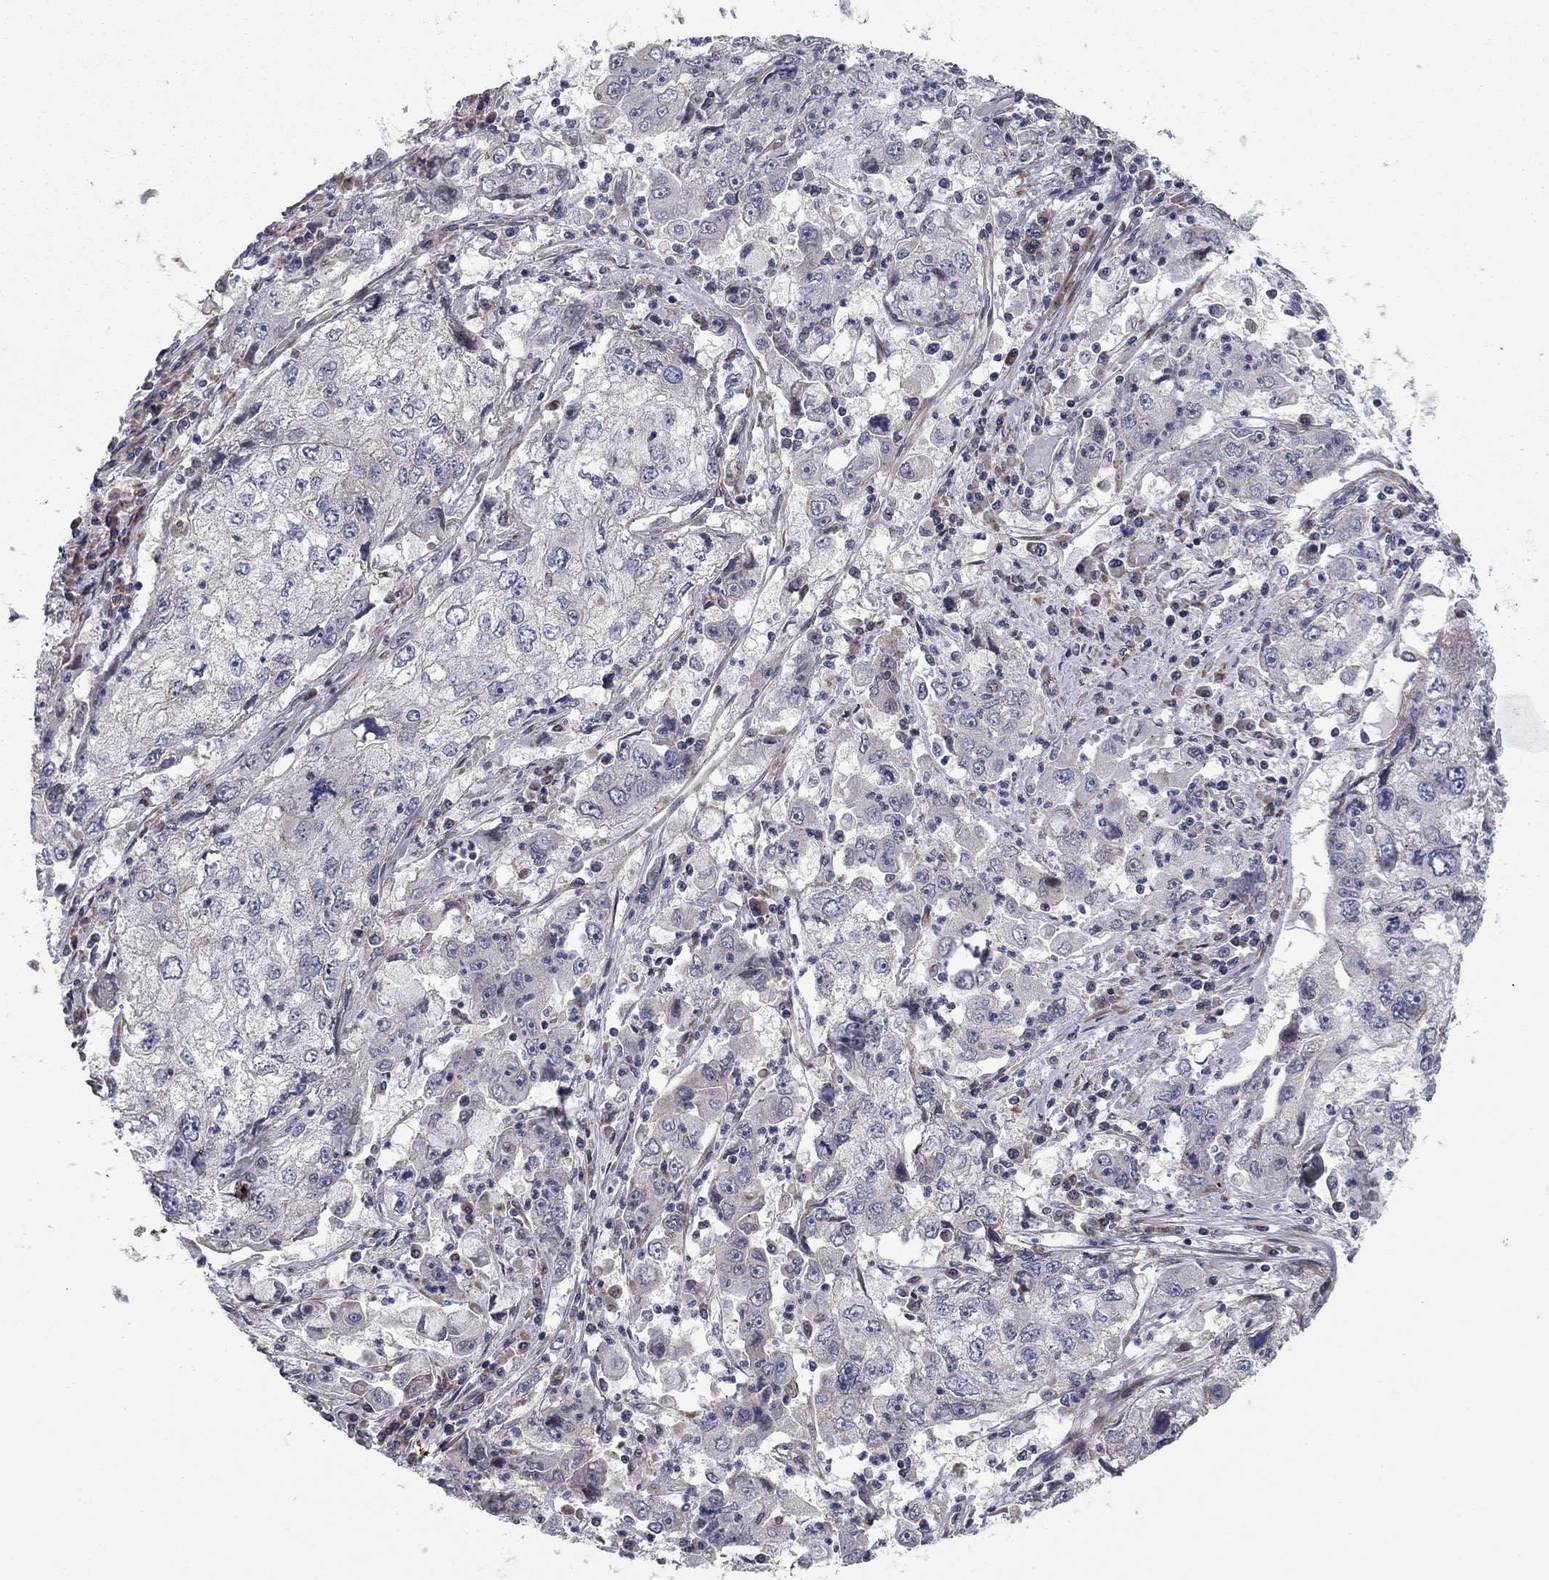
{"staining": {"intensity": "negative", "quantity": "none", "location": "none"}, "tissue": "cervical cancer", "cell_type": "Tumor cells", "image_type": "cancer", "snomed": [{"axis": "morphology", "description": "Squamous cell carcinoma, NOS"}, {"axis": "topography", "description": "Cervix"}], "caption": "Tumor cells show no significant expression in cervical cancer (squamous cell carcinoma).", "gene": "CLSTN1", "patient": {"sex": "female", "age": 36}}